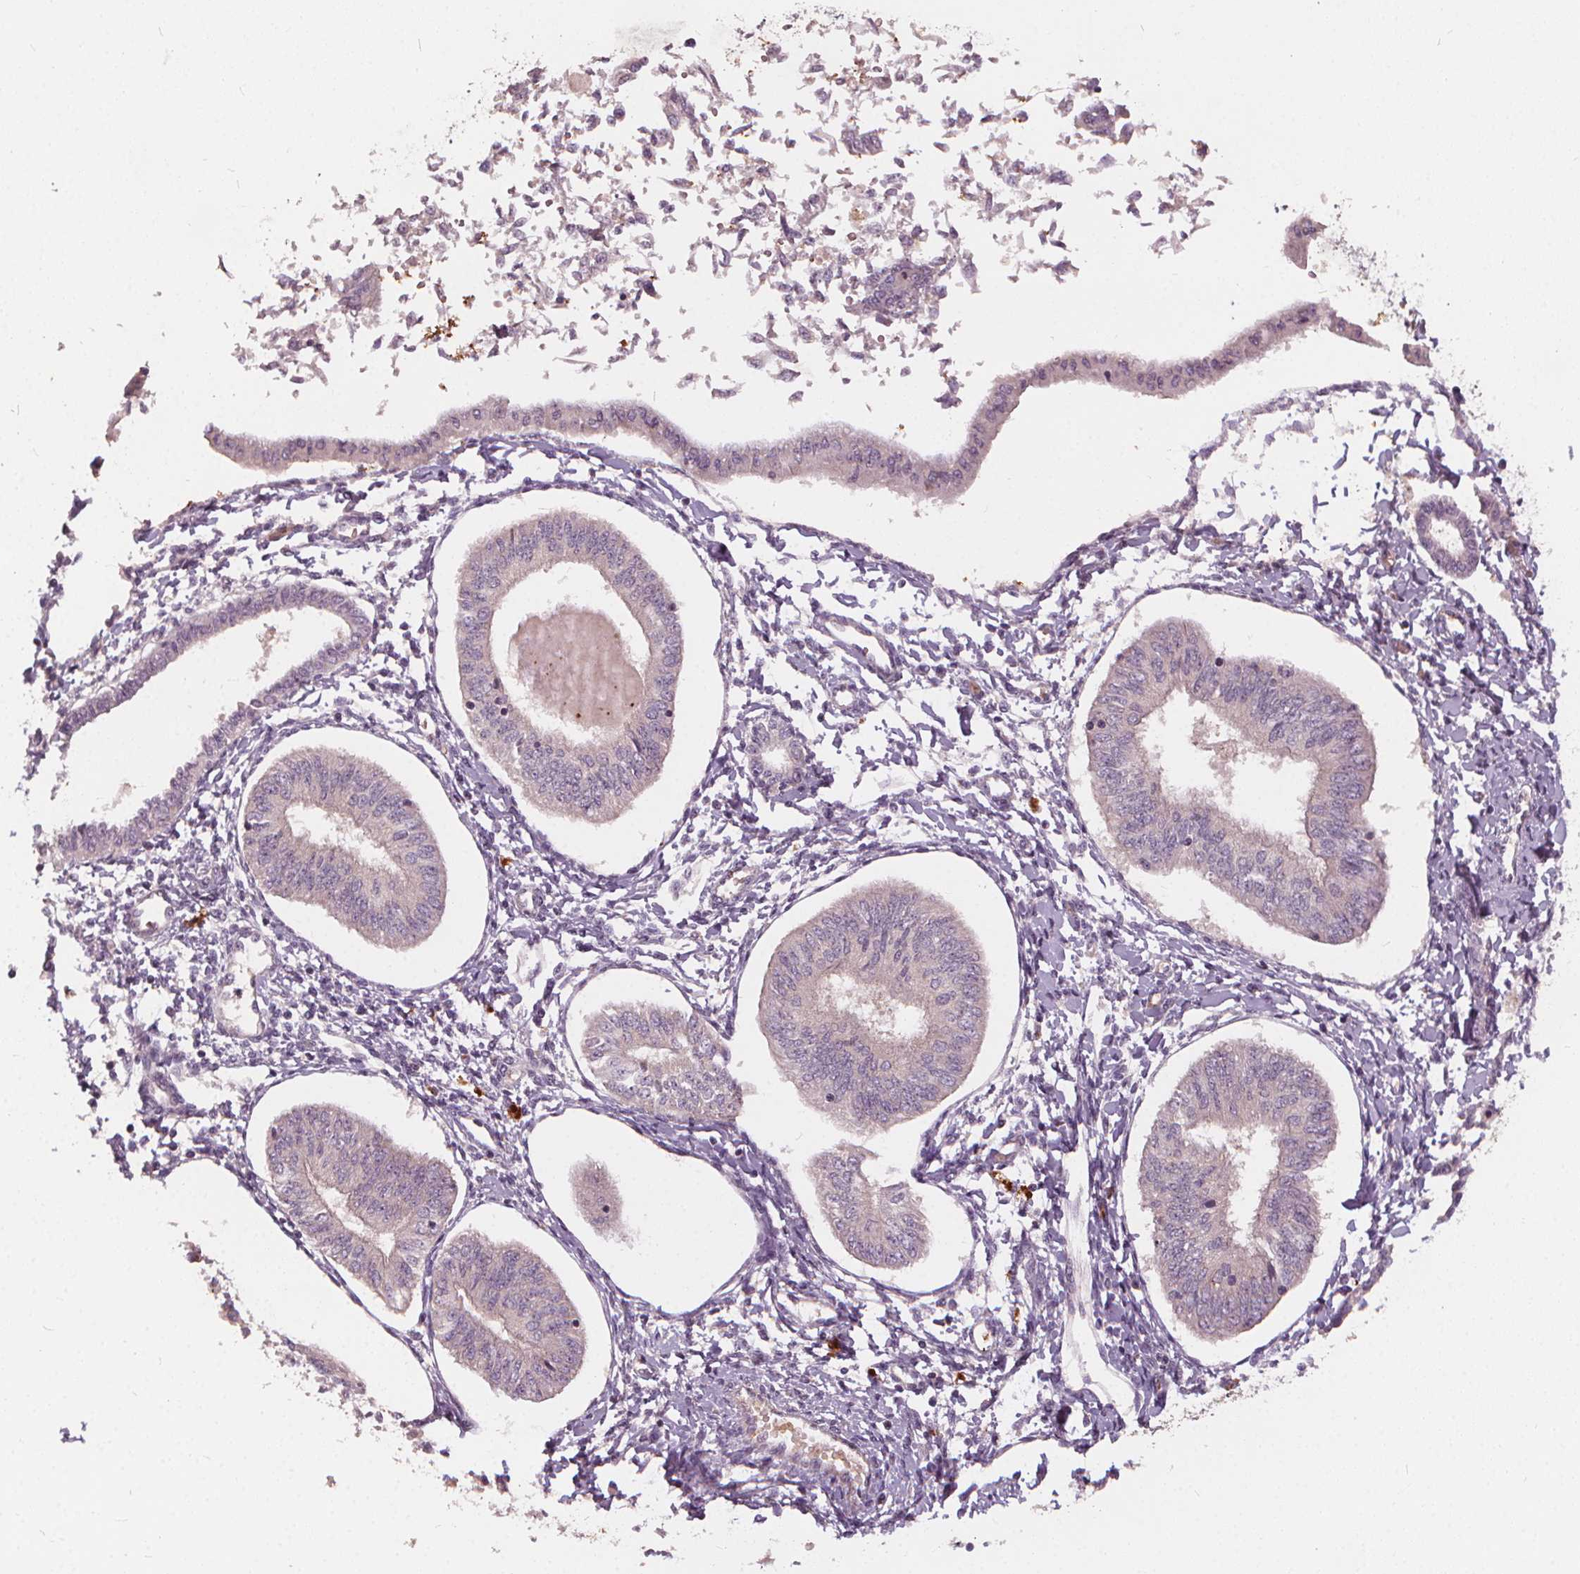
{"staining": {"intensity": "negative", "quantity": "none", "location": "none"}, "tissue": "endometrial cancer", "cell_type": "Tumor cells", "image_type": "cancer", "snomed": [{"axis": "morphology", "description": "Adenocarcinoma, NOS"}, {"axis": "topography", "description": "Endometrium"}], "caption": "Micrograph shows no protein expression in tumor cells of endometrial cancer tissue. Brightfield microscopy of IHC stained with DAB (brown) and hematoxylin (blue), captured at high magnification.", "gene": "IPO13", "patient": {"sex": "female", "age": 58}}